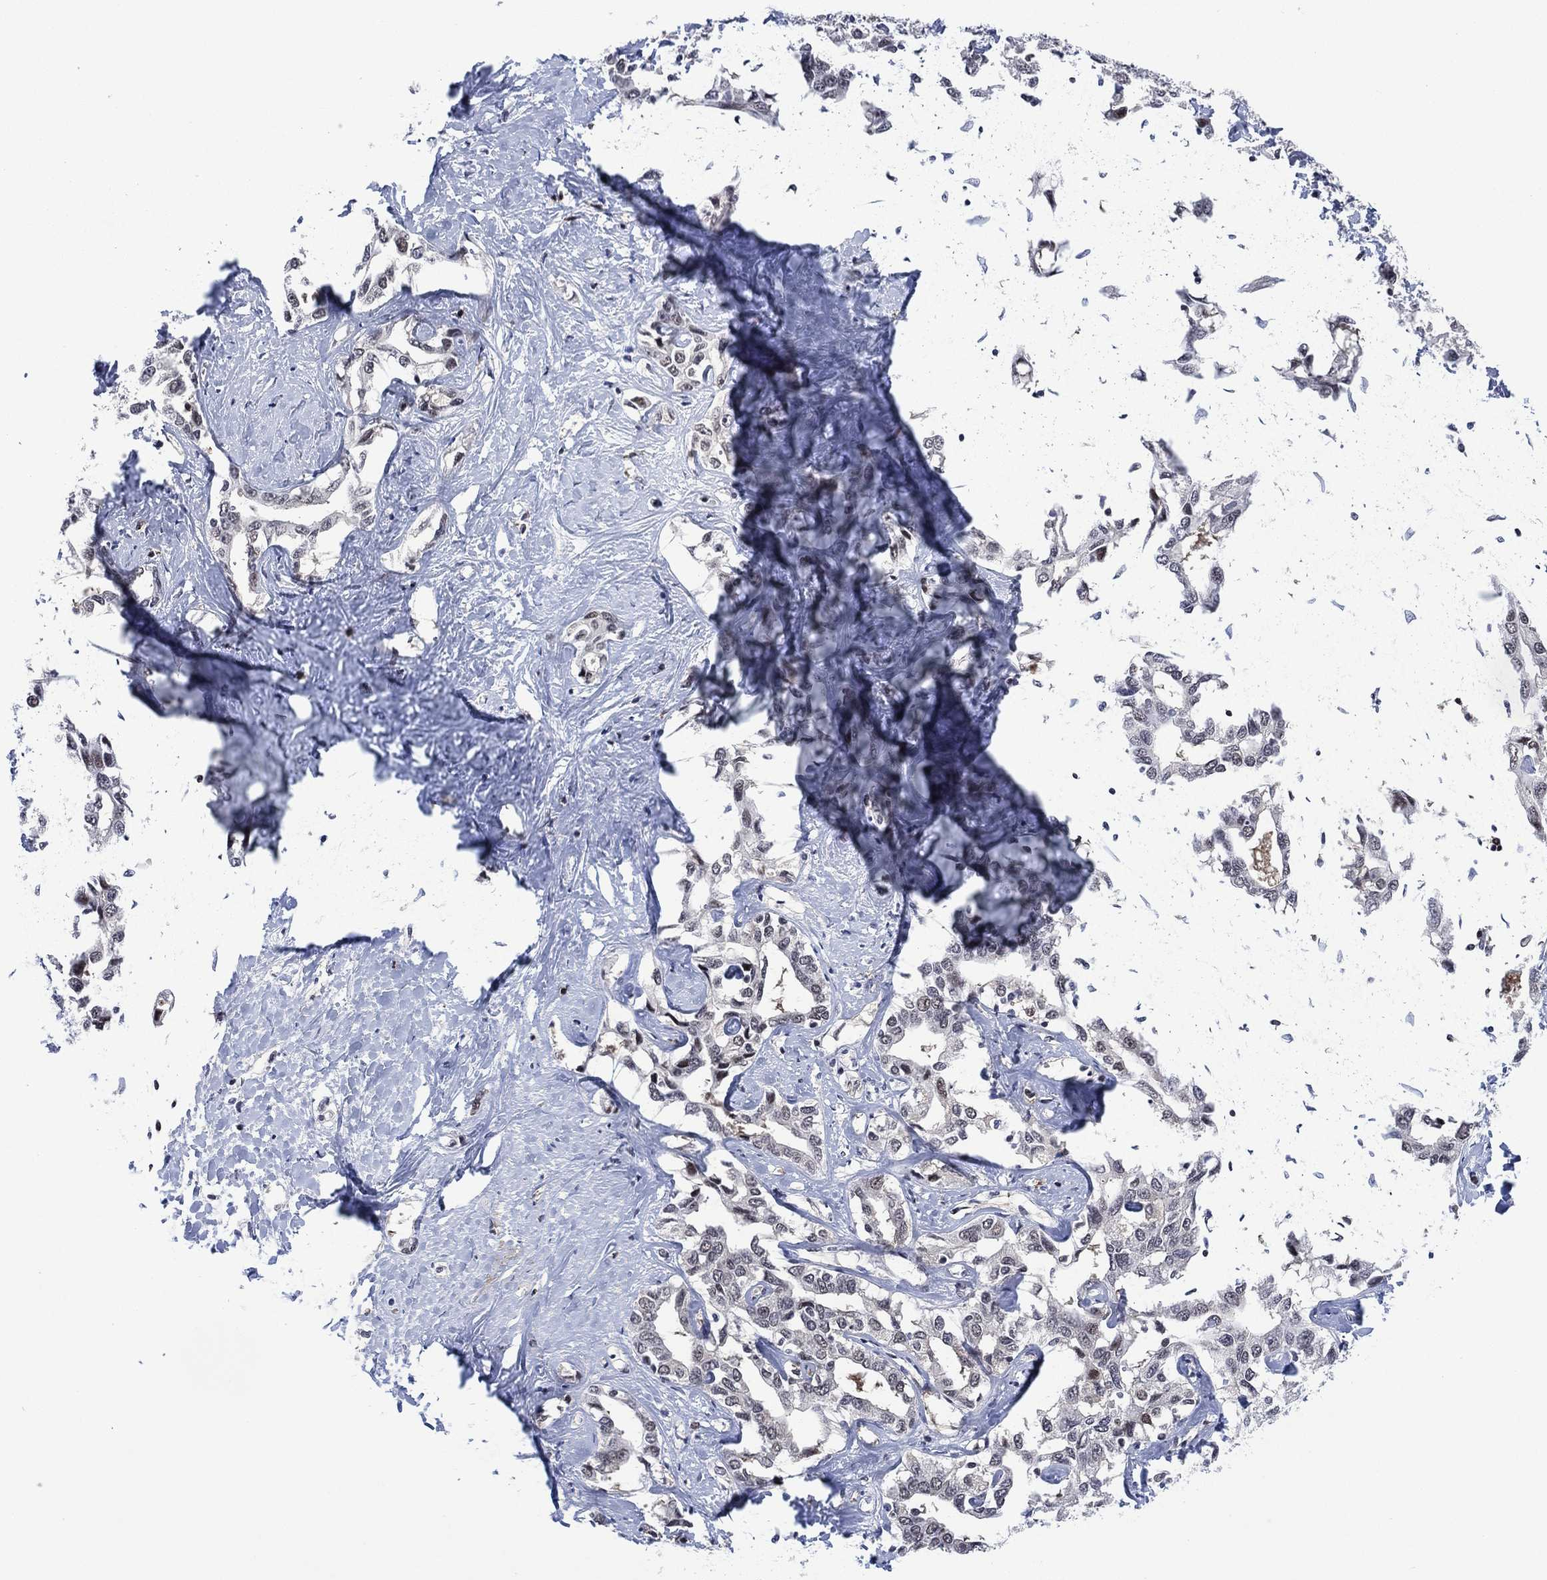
{"staining": {"intensity": "negative", "quantity": "none", "location": "none"}, "tissue": "liver cancer", "cell_type": "Tumor cells", "image_type": "cancer", "snomed": [{"axis": "morphology", "description": "Cholangiocarcinoma"}, {"axis": "topography", "description": "Liver"}], "caption": "Tumor cells are negative for protein expression in human liver cancer. Nuclei are stained in blue.", "gene": "DPP4", "patient": {"sex": "male", "age": 59}}